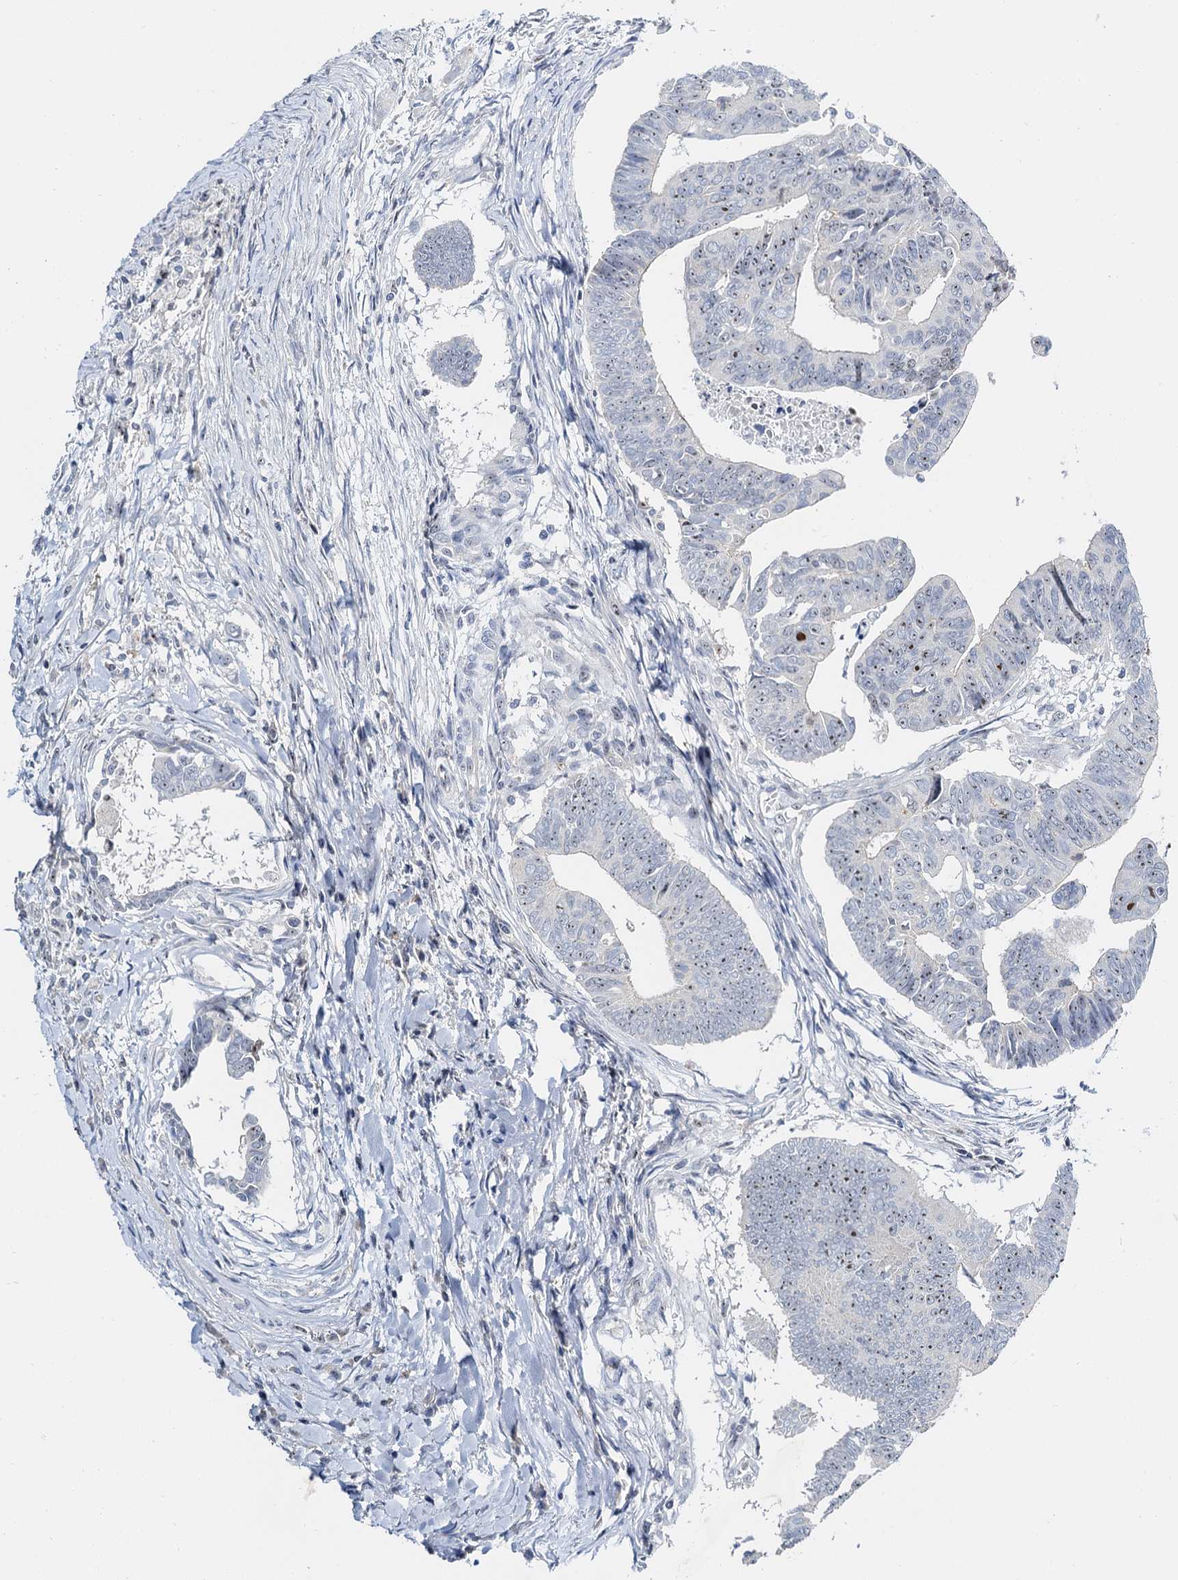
{"staining": {"intensity": "weak", "quantity": "25%-75%", "location": "nuclear"}, "tissue": "colorectal cancer", "cell_type": "Tumor cells", "image_type": "cancer", "snomed": [{"axis": "morphology", "description": "Adenocarcinoma, NOS"}, {"axis": "topography", "description": "Rectum"}], "caption": "Brown immunohistochemical staining in human colorectal cancer displays weak nuclear expression in approximately 25%-75% of tumor cells.", "gene": "NOP2", "patient": {"sex": "female", "age": 65}}